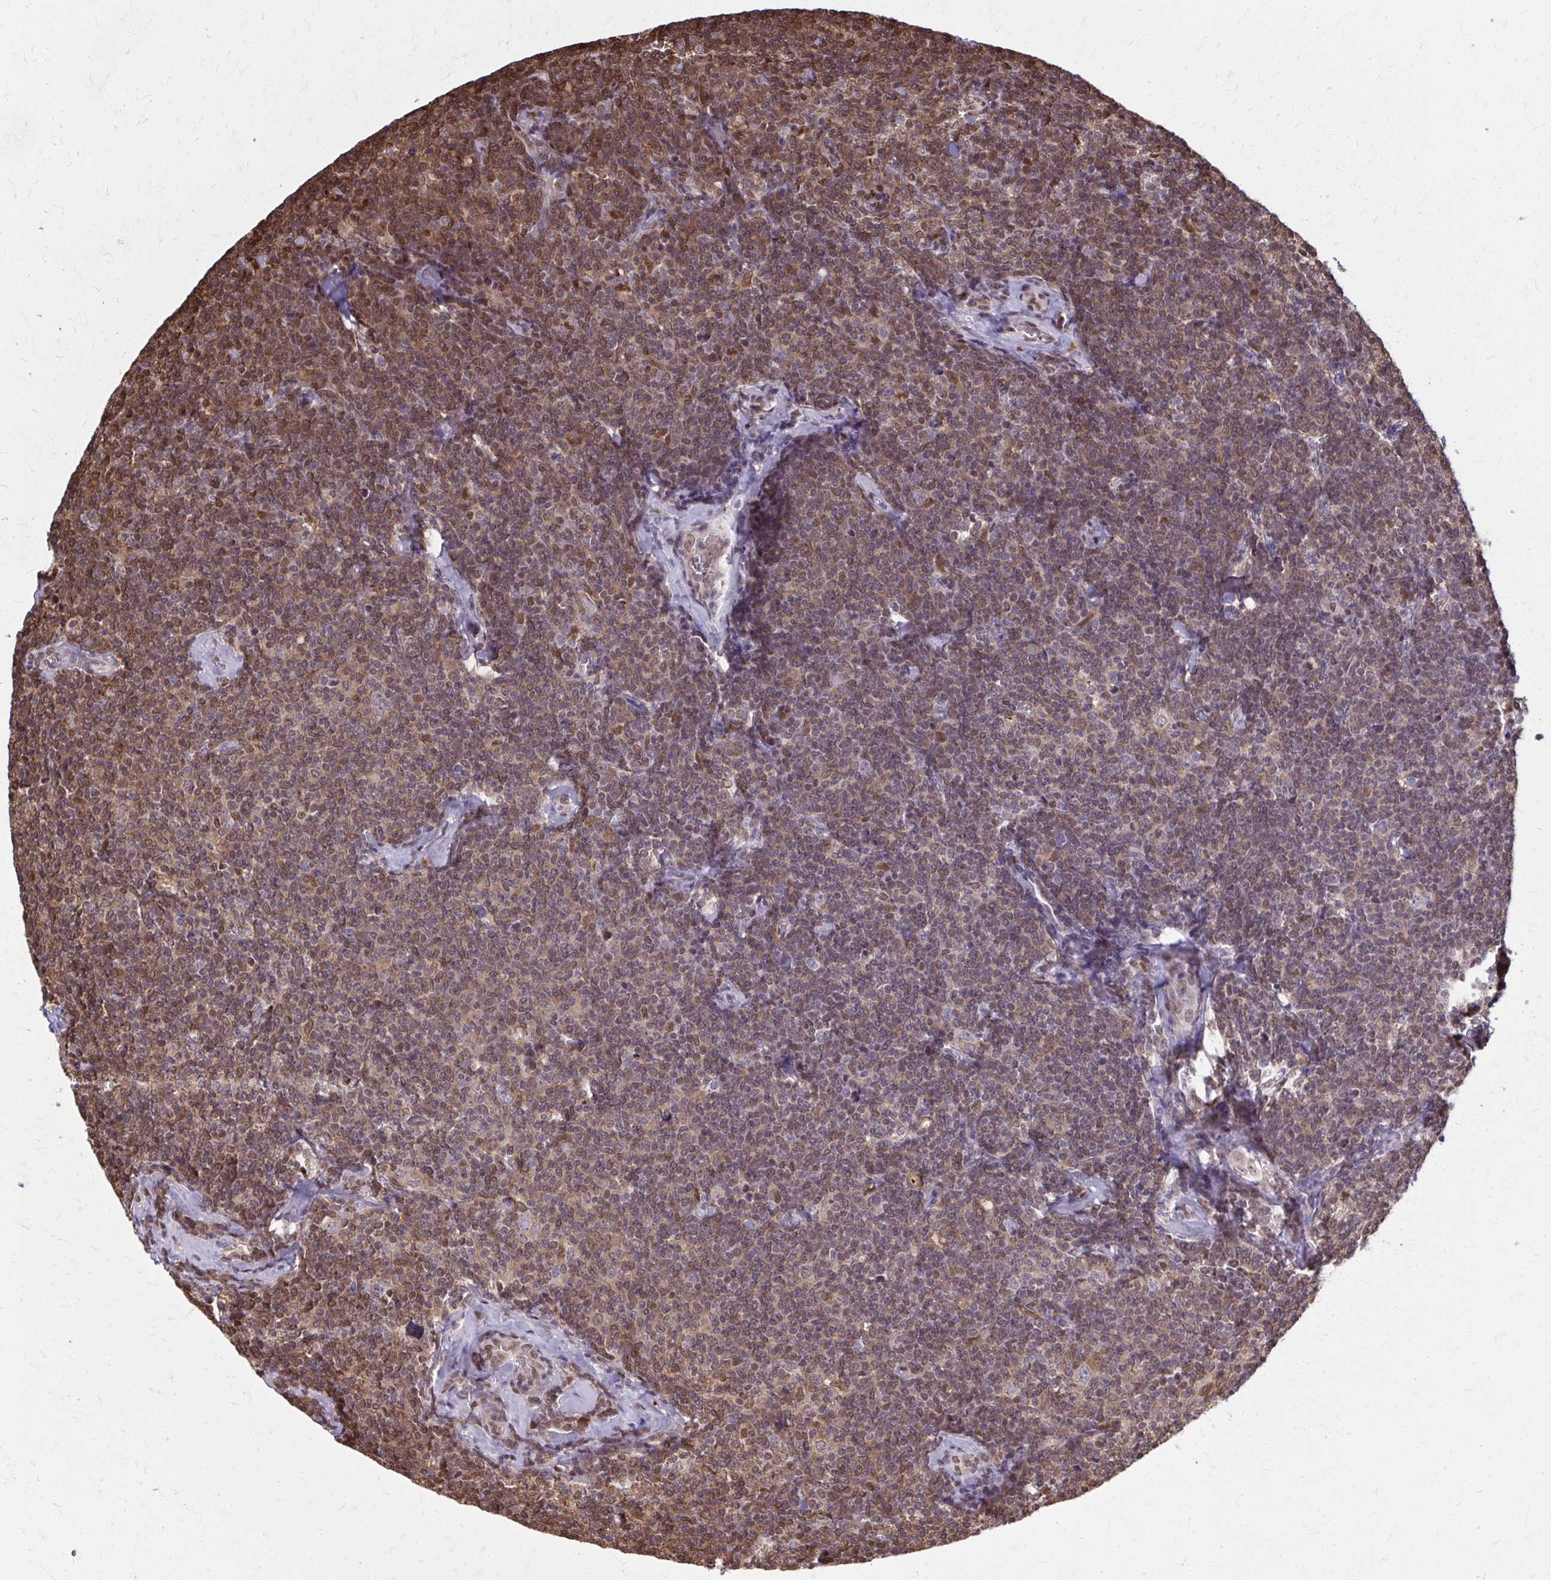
{"staining": {"intensity": "moderate", "quantity": ">75%", "location": "cytoplasmic/membranous,nuclear"}, "tissue": "lymphoma", "cell_type": "Tumor cells", "image_type": "cancer", "snomed": [{"axis": "morphology", "description": "Malignant lymphoma, non-Hodgkin's type, Low grade"}, {"axis": "topography", "description": "Lymph node"}], "caption": "IHC photomicrograph of neoplastic tissue: human lymphoma stained using immunohistochemistry exhibits medium levels of moderate protein expression localized specifically in the cytoplasmic/membranous and nuclear of tumor cells, appearing as a cytoplasmic/membranous and nuclear brown color.", "gene": "MDH1", "patient": {"sex": "female", "age": 56}}